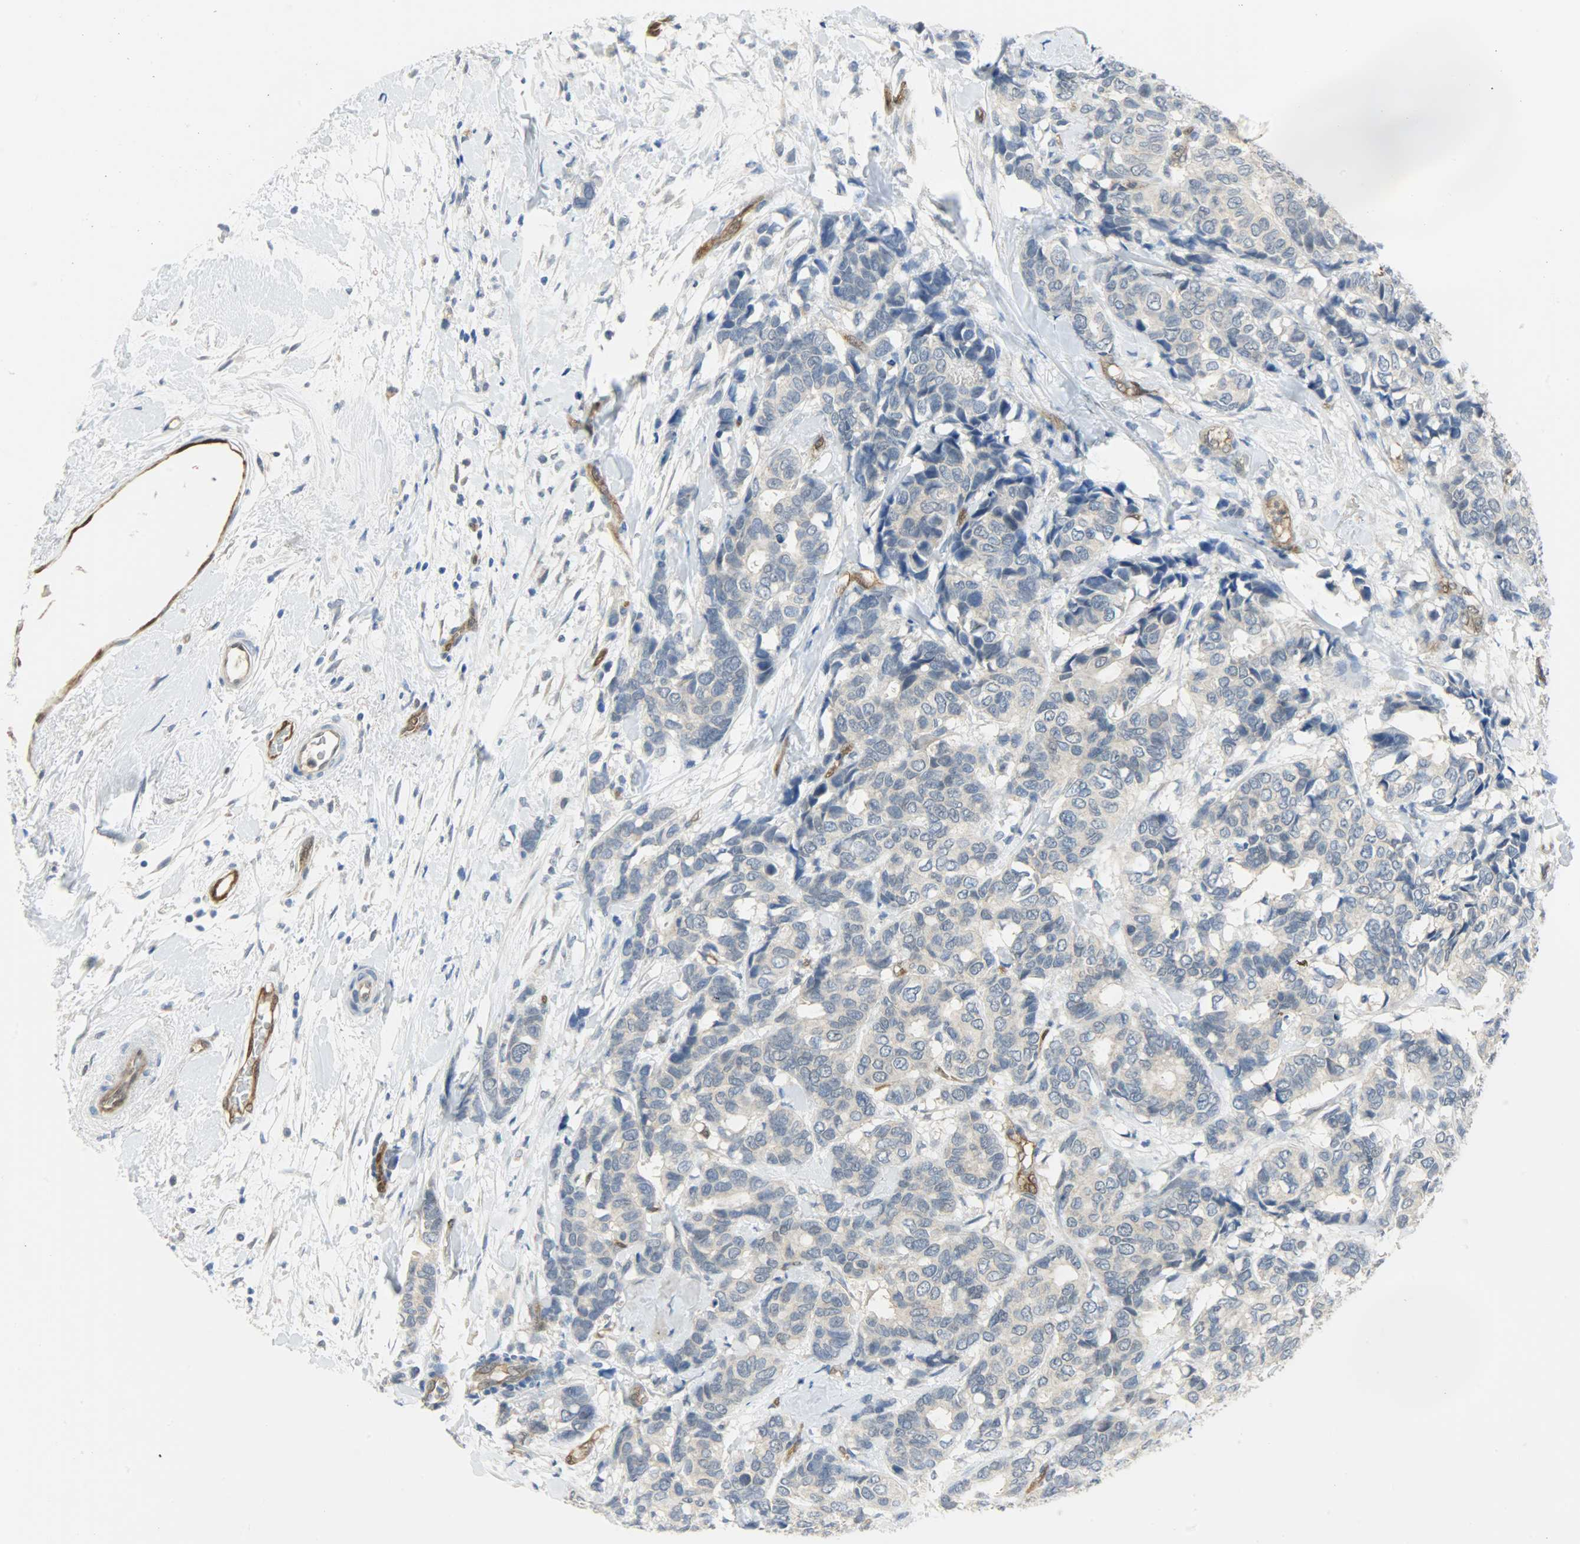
{"staining": {"intensity": "negative", "quantity": "none", "location": "none"}, "tissue": "breast cancer", "cell_type": "Tumor cells", "image_type": "cancer", "snomed": [{"axis": "morphology", "description": "Duct carcinoma"}, {"axis": "topography", "description": "Breast"}], "caption": "Breast cancer (invasive ductal carcinoma) was stained to show a protein in brown. There is no significant staining in tumor cells.", "gene": "FKBP1A", "patient": {"sex": "female", "age": 87}}